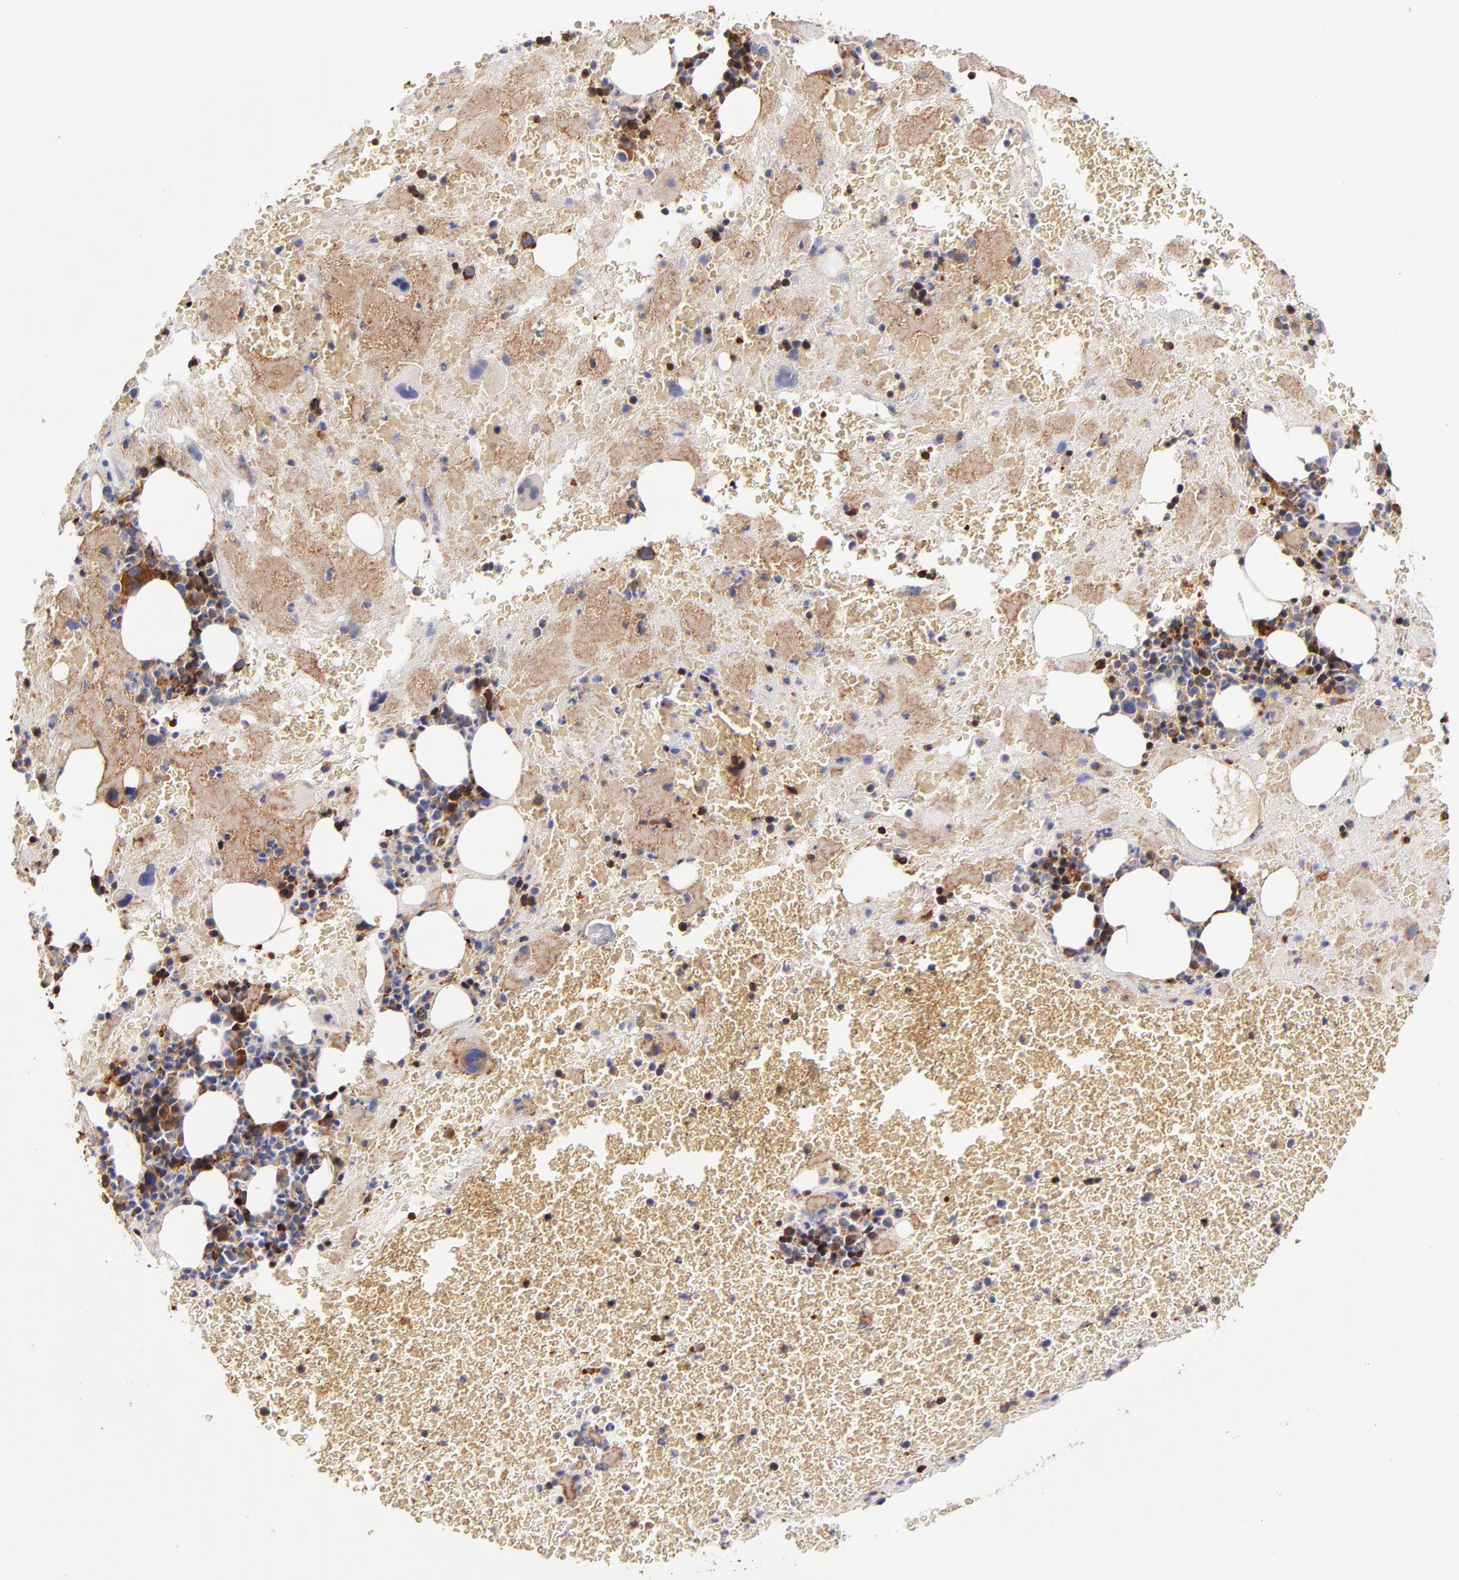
{"staining": {"intensity": "strong", "quantity": "25%-75%", "location": "cytoplasmic/membranous"}, "tissue": "bone marrow", "cell_type": "Hematopoietic cells", "image_type": "normal", "snomed": [{"axis": "morphology", "description": "Normal tissue, NOS"}, {"axis": "topography", "description": "Bone marrow"}], "caption": "Immunohistochemical staining of normal human bone marrow displays high levels of strong cytoplasmic/membranous staining in about 25%-75% of hematopoietic cells.", "gene": "CD2AP", "patient": {"sex": "male", "age": 76}}